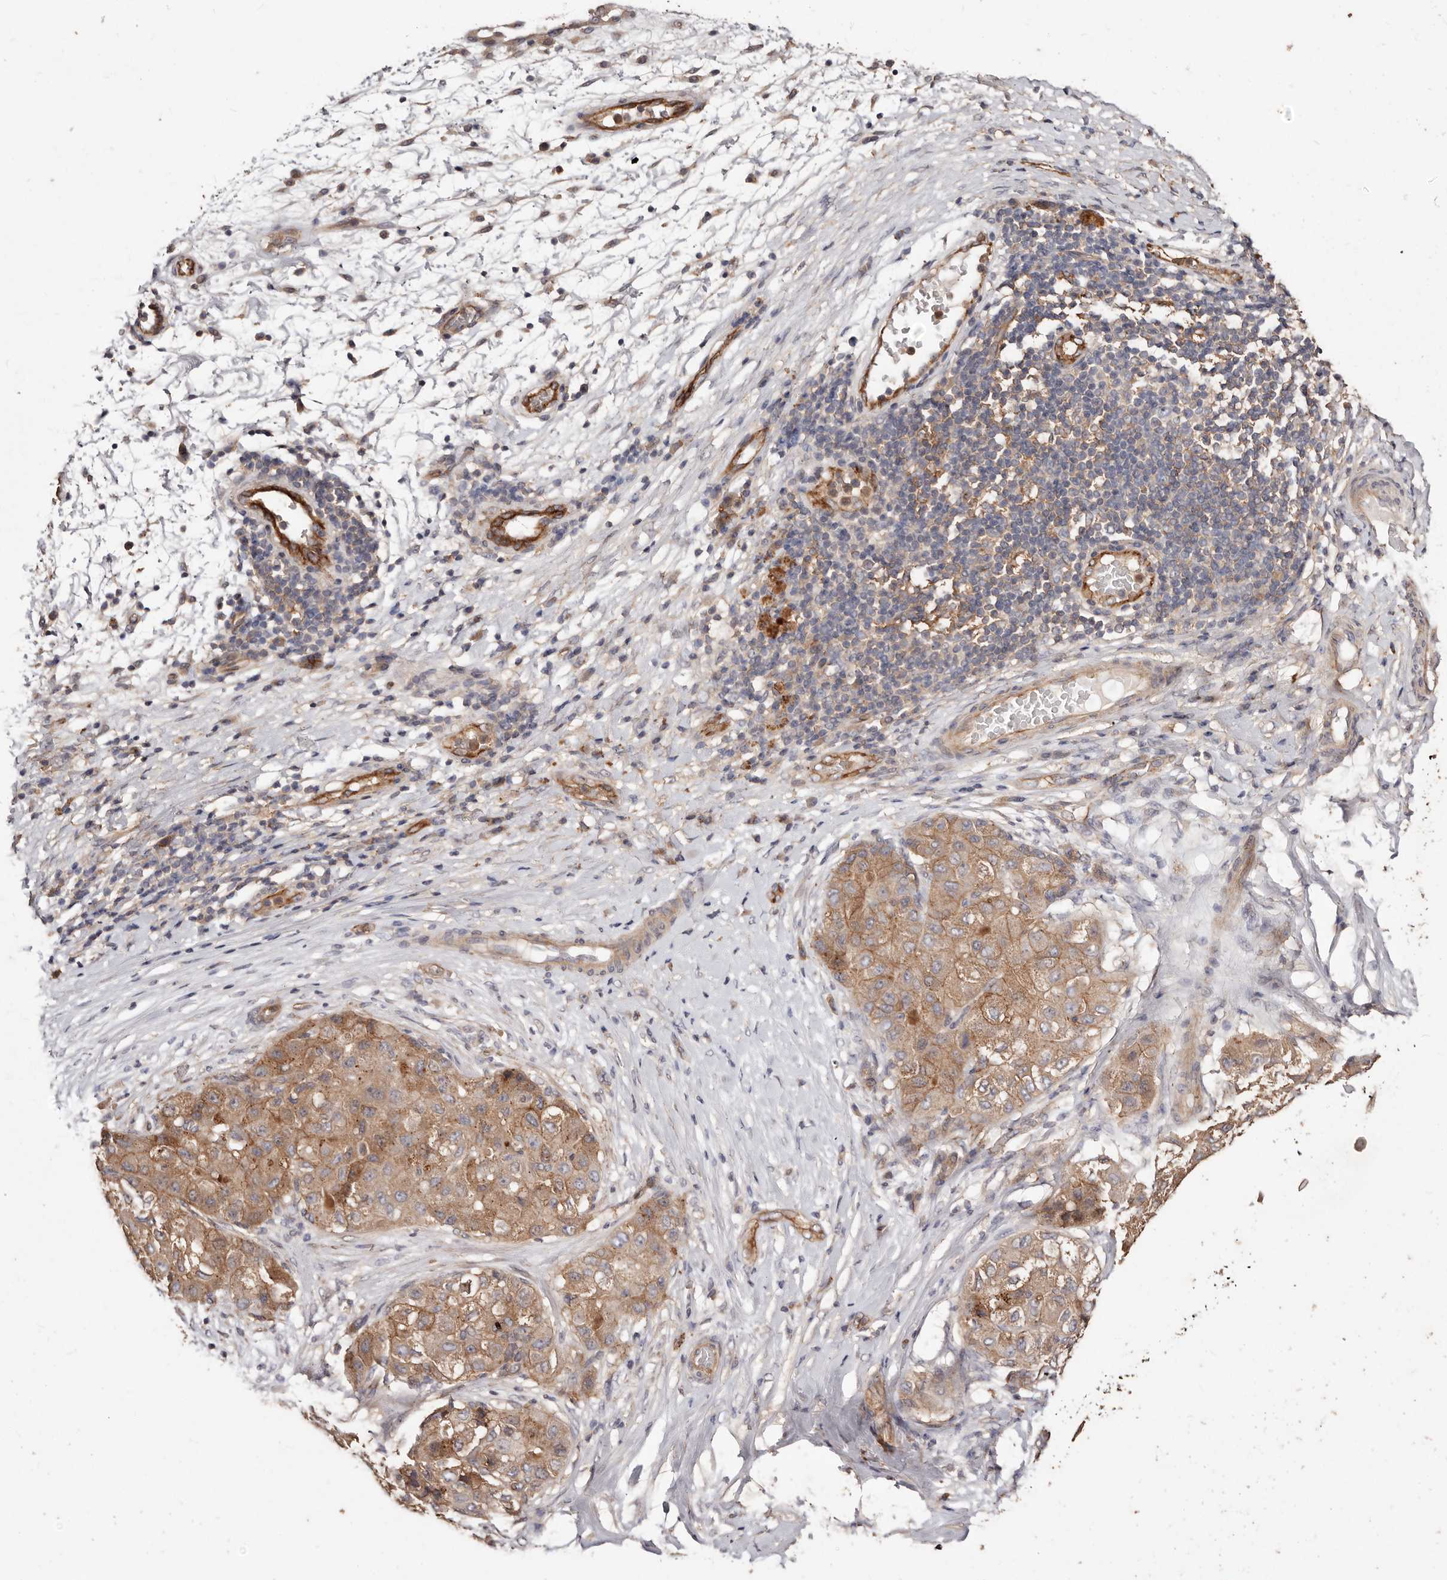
{"staining": {"intensity": "moderate", "quantity": ">75%", "location": "cytoplasmic/membranous"}, "tissue": "liver cancer", "cell_type": "Tumor cells", "image_type": "cancer", "snomed": [{"axis": "morphology", "description": "Carcinoma, Hepatocellular, NOS"}, {"axis": "topography", "description": "Liver"}], "caption": "Moderate cytoplasmic/membranous staining is identified in about >75% of tumor cells in liver hepatocellular carcinoma. Nuclei are stained in blue.", "gene": "CCL14", "patient": {"sex": "male", "age": 80}}